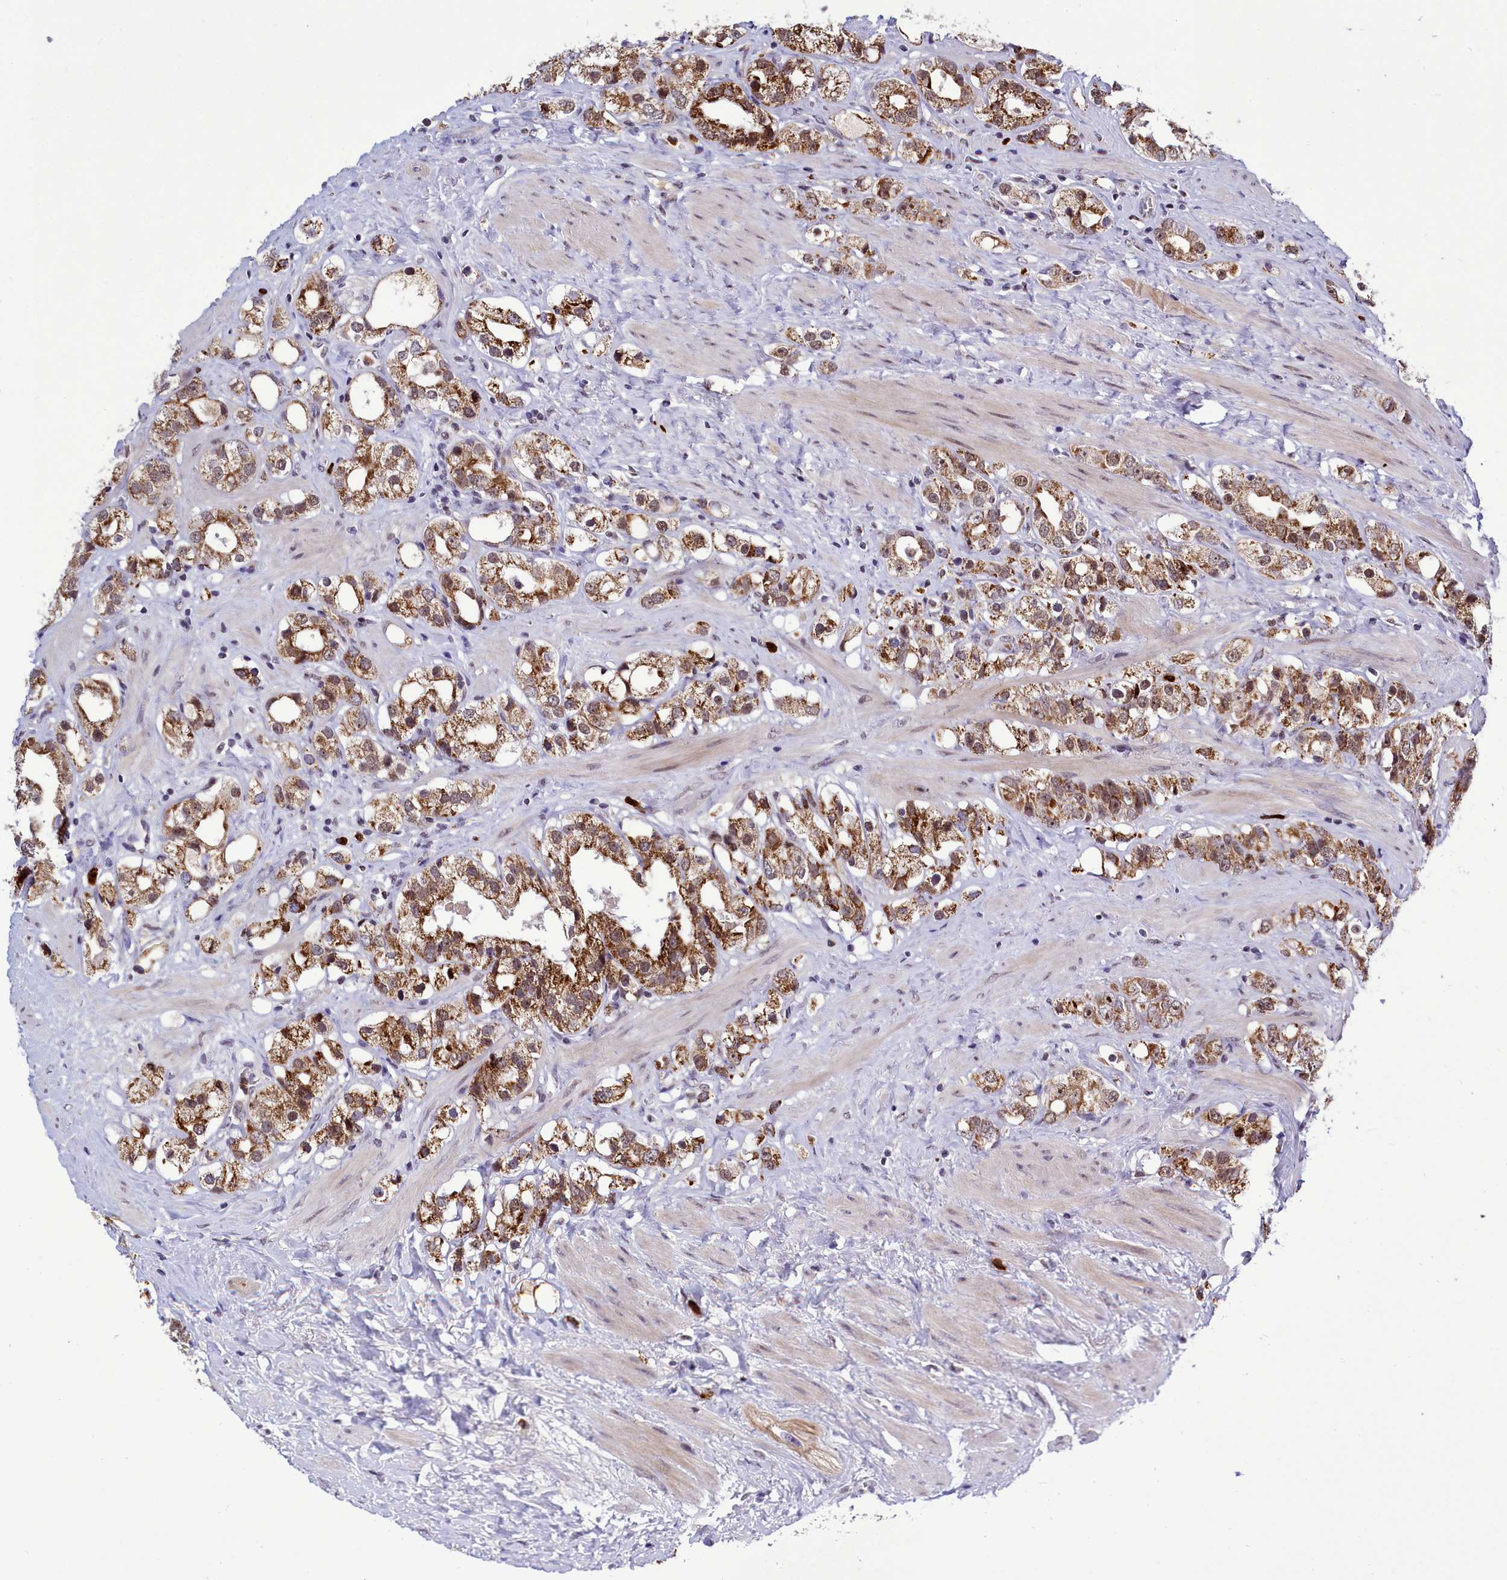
{"staining": {"intensity": "moderate", "quantity": ">75%", "location": "cytoplasmic/membranous,nuclear"}, "tissue": "prostate cancer", "cell_type": "Tumor cells", "image_type": "cancer", "snomed": [{"axis": "morphology", "description": "Adenocarcinoma, NOS"}, {"axis": "topography", "description": "Prostate"}], "caption": "Prostate adenocarcinoma stained with immunohistochemistry reveals moderate cytoplasmic/membranous and nuclear expression in about >75% of tumor cells. Immunohistochemistry stains the protein in brown and the nuclei are stained blue.", "gene": "POM121L2", "patient": {"sex": "male", "age": 79}}